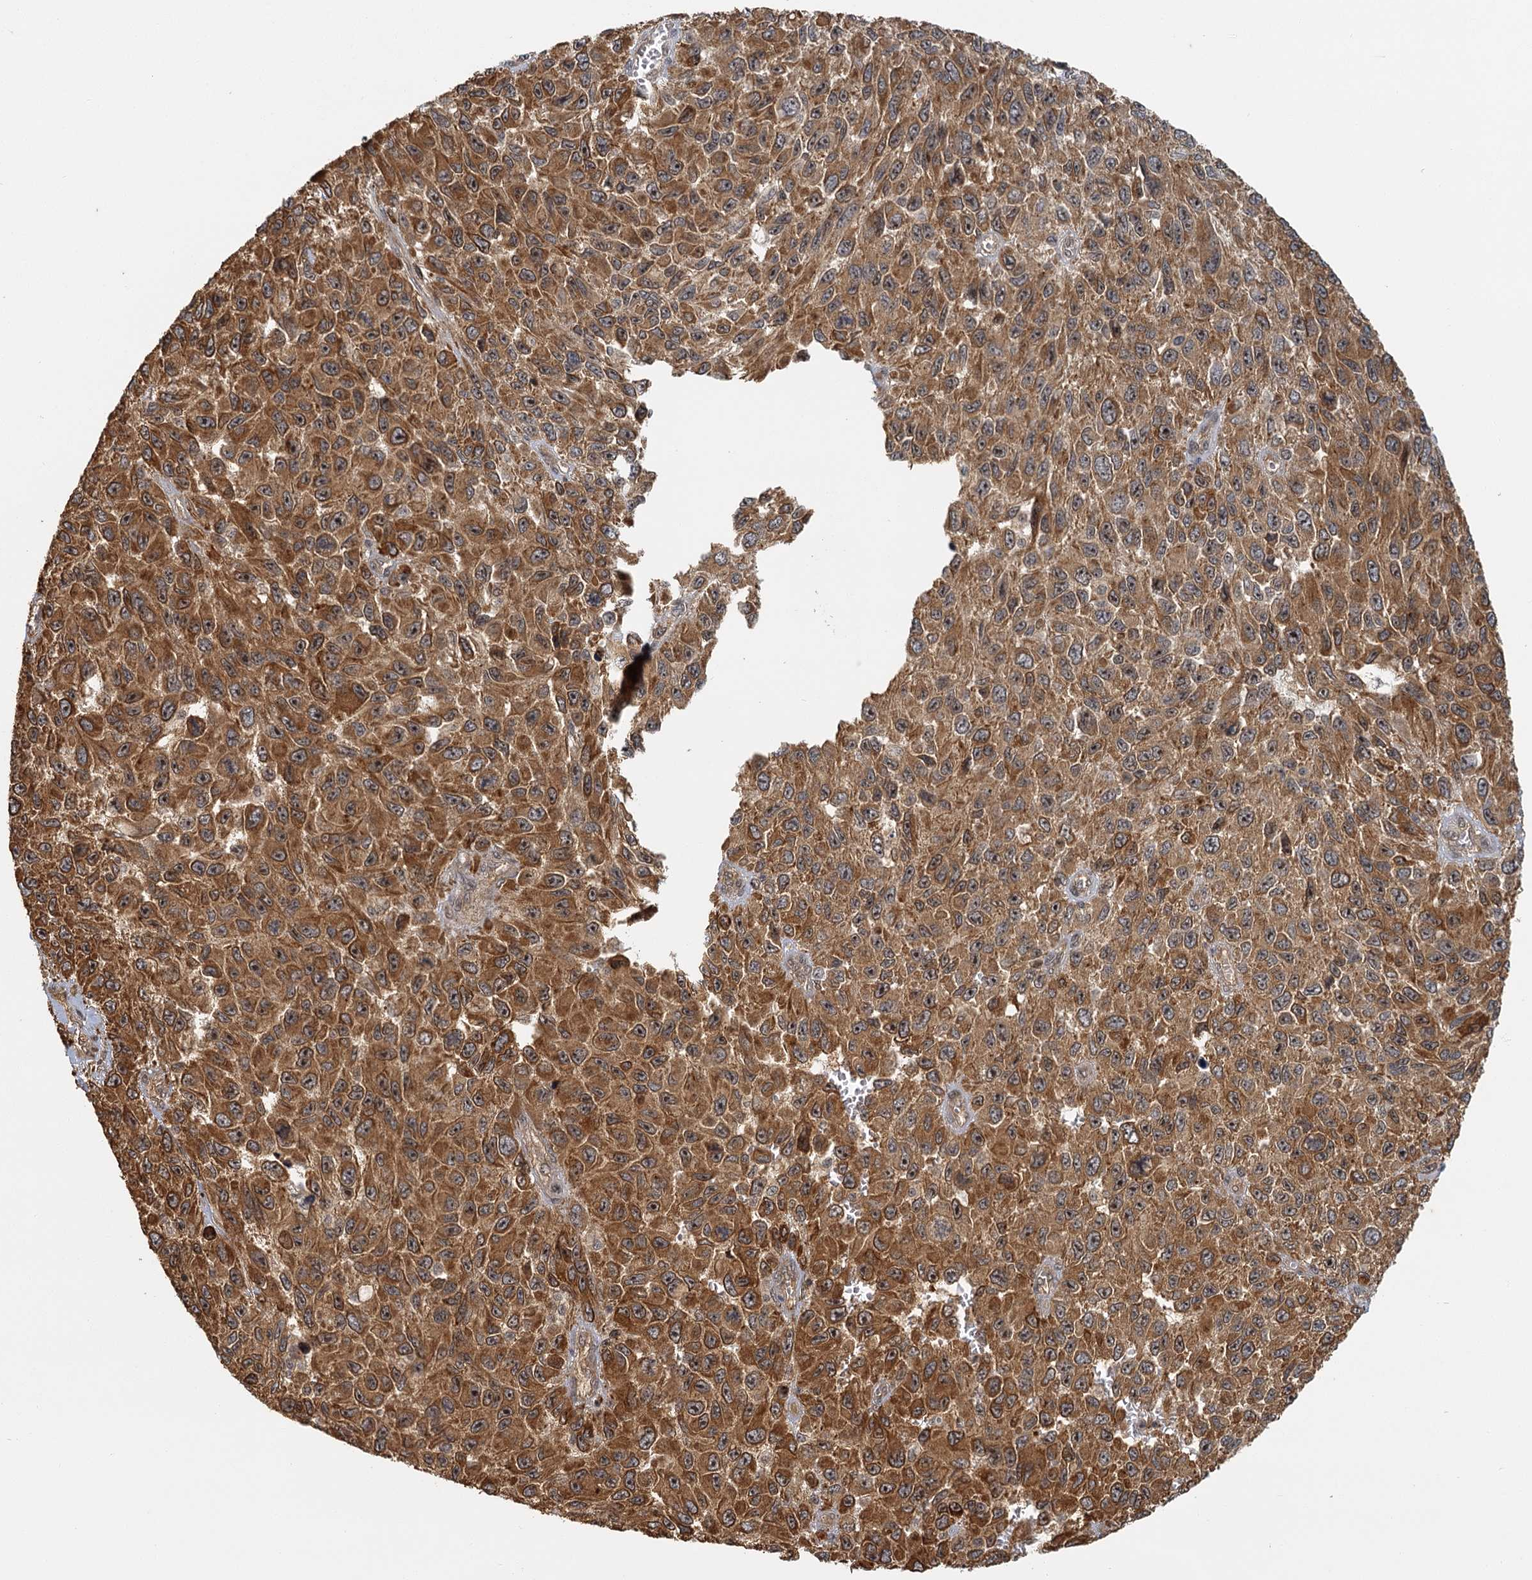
{"staining": {"intensity": "moderate", "quantity": ">75%", "location": "cytoplasmic/membranous,nuclear"}, "tissue": "melanoma", "cell_type": "Tumor cells", "image_type": "cancer", "snomed": [{"axis": "morphology", "description": "Normal tissue, NOS"}, {"axis": "morphology", "description": "Malignant melanoma, NOS"}, {"axis": "topography", "description": "Skin"}], "caption": "Malignant melanoma stained for a protein (brown) shows moderate cytoplasmic/membranous and nuclear positive positivity in about >75% of tumor cells.", "gene": "ZNF549", "patient": {"sex": "female", "age": 96}}